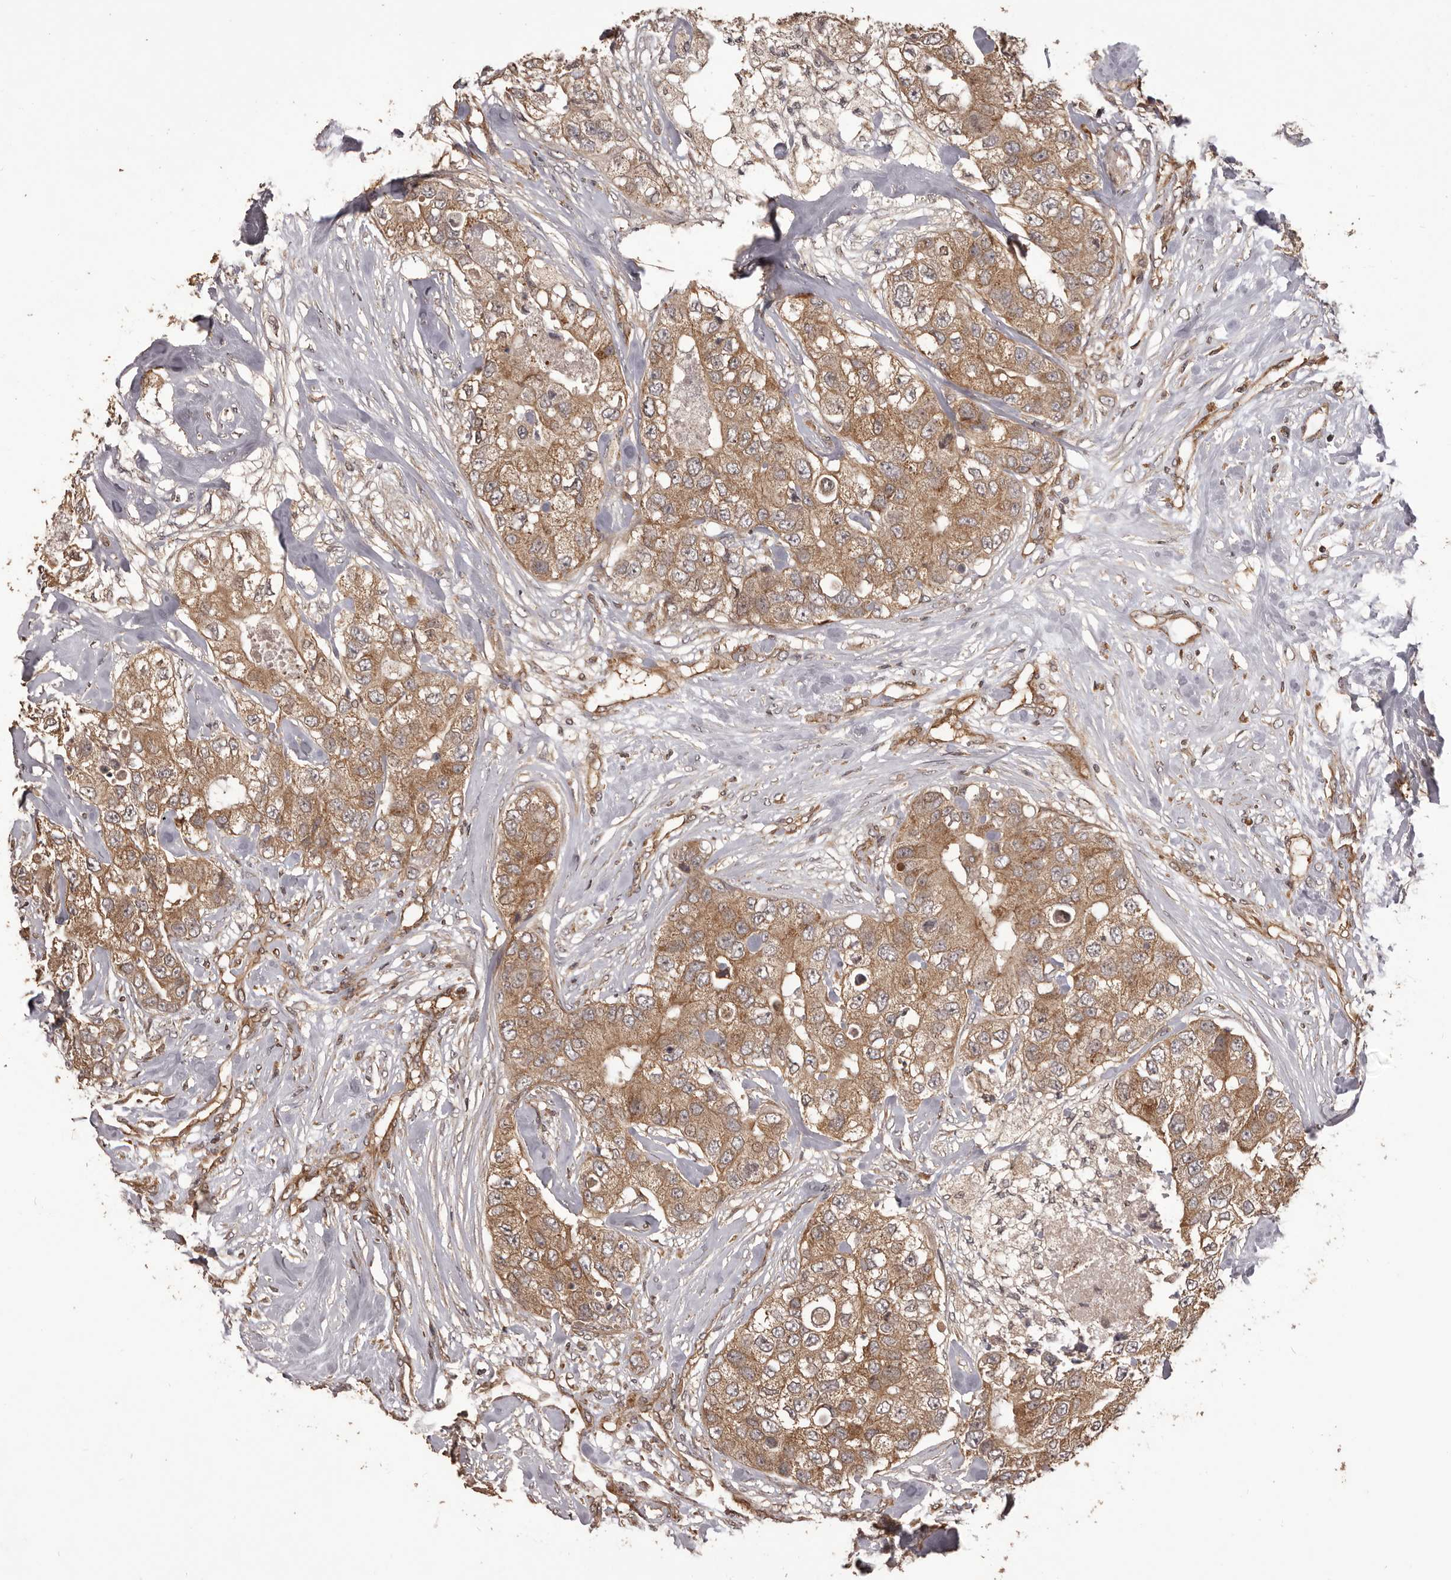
{"staining": {"intensity": "moderate", "quantity": ">75%", "location": "cytoplasmic/membranous"}, "tissue": "breast cancer", "cell_type": "Tumor cells", "image_type": "cancer", "snomed": [{"axis": "morphology", "description": "Duct carcinoma"}, {"axis": "topography", "description": "Breast"}], "caption": "DAB immunohistochemical staining of human breast infiltrating ductal carcinoma shows moderate cytoplasmic/membranous protein expression in approximately >75% of tumor cells. (DAB (3,3'-diaminobenzidine) = brown stain, brightfield microscopy at high magnification).", "gene": "QRSL1", "patient": {"sex": "female", "age": 62}}